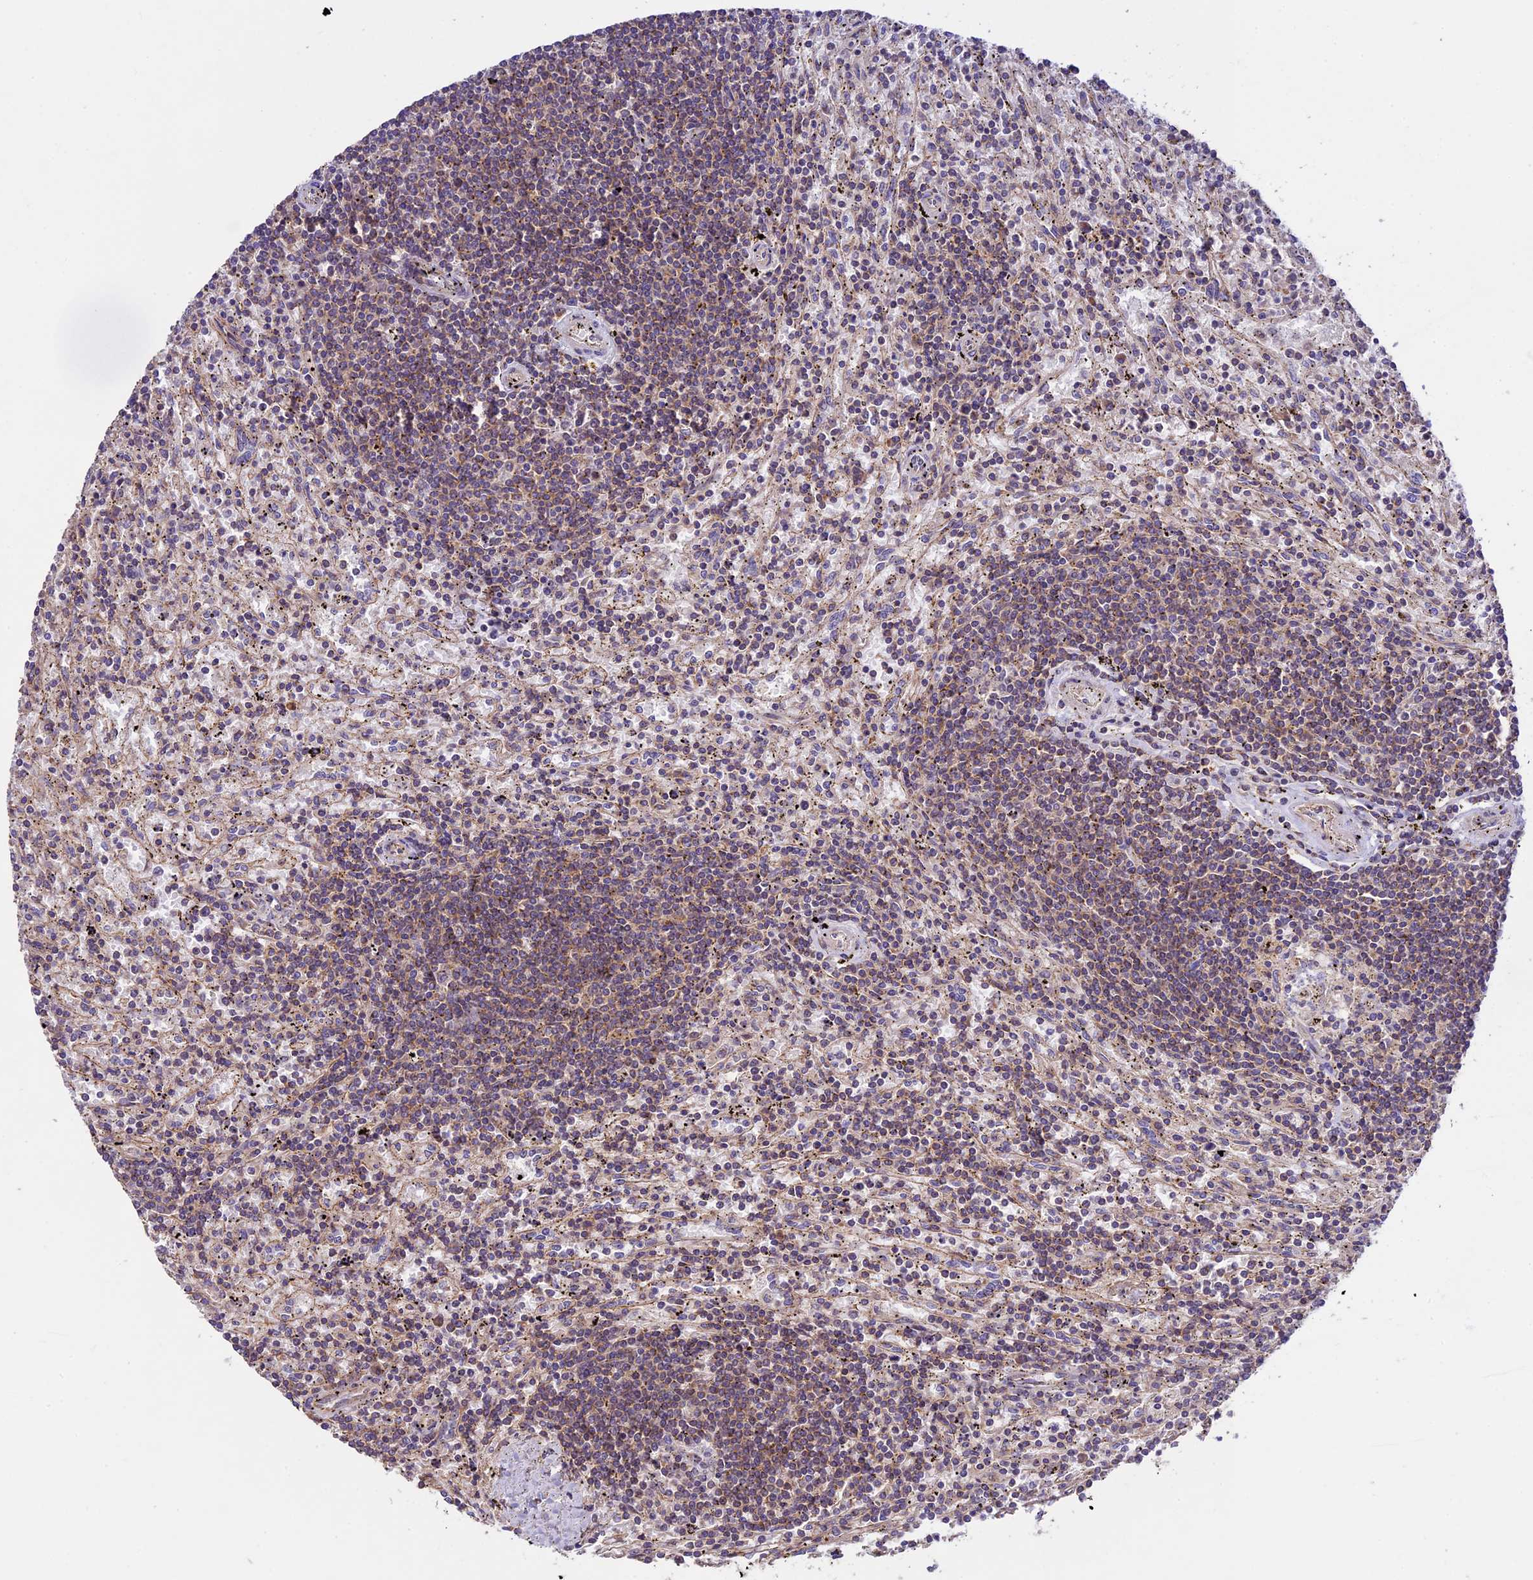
{"staining": {"intensity": "weak", "quantity": "<25%", "location": "cytoplasmic/membranous"}, "tissue": "lymphoma", "cell_type": "Tumor cells", "image_type": "cancer", "snomed": [{"axis": "morphology", "description": "Malignant lymphoma, non-Hodgkin's type, Low grade"}, {"axis": "topography", "description": "Spleen"}], "caption": "Tumor cells show no significant protein expression in lymphoma.", "gene": "BCAS4", "patient": {"sex": "male", "age": 76}}